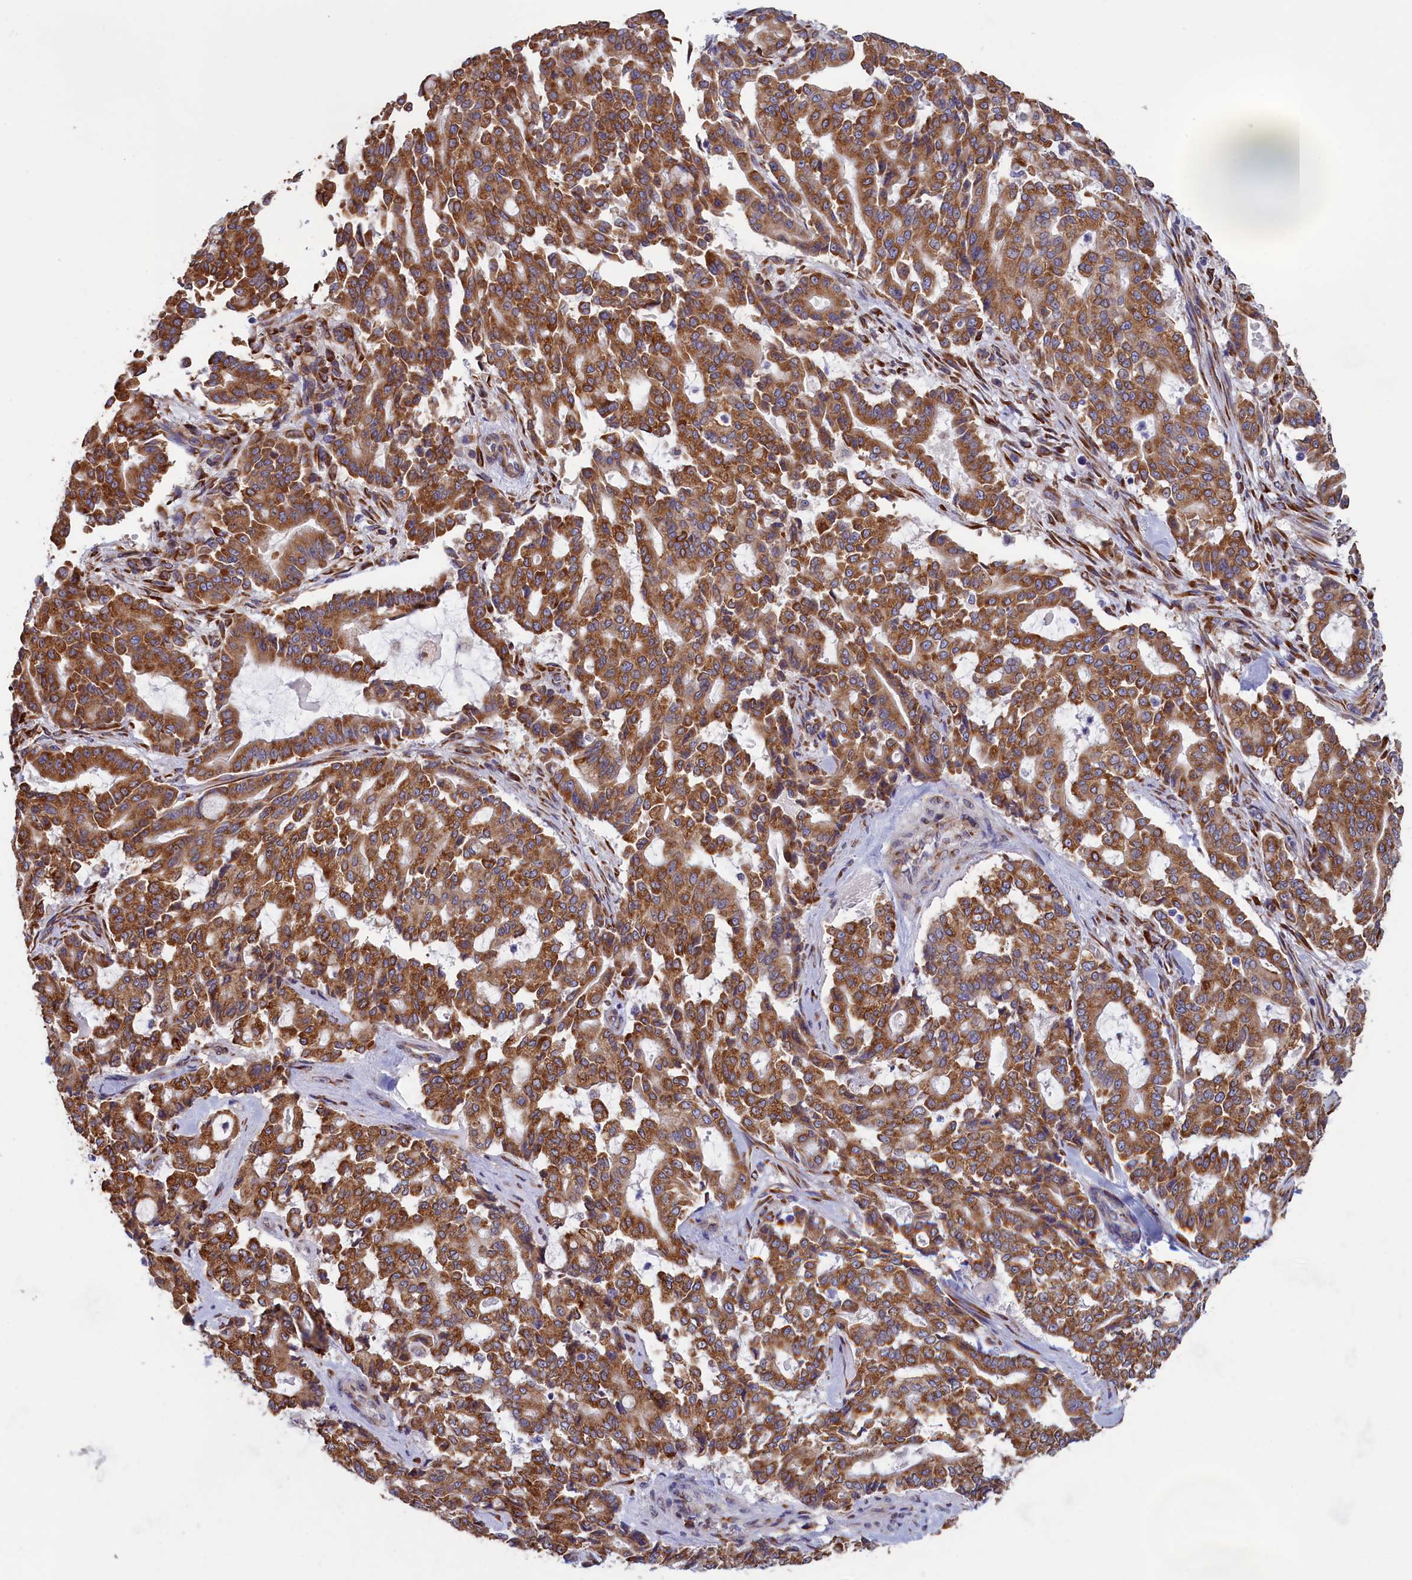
{"staining": {"intensity": "moderate", "quantity": ">75%", "location": "cytoplasmic/membranous"}, "tissue": "pancreatic cancer", "cell_type": "Tumor cells", "image_type": "cancer", "snomed": [{"axis": "morphology", "description": "Adenocarcinoma, NOS"}, {"axis": "topography", "description": "Pancreas"}], "caption": "The micrograph displays a brown stain indicating the presence of a protein in the cytoplasmic/membranous of tumor cells in pancreatic cancer. The staining is performed using DAB (3,3'-diaminobenzidine) brown chromogen to label protein expression. The nuclei are counter-stained blue using hematoxylin.", "gene": "CCDC68", "patient": {"sex": "male", "age": 63}}